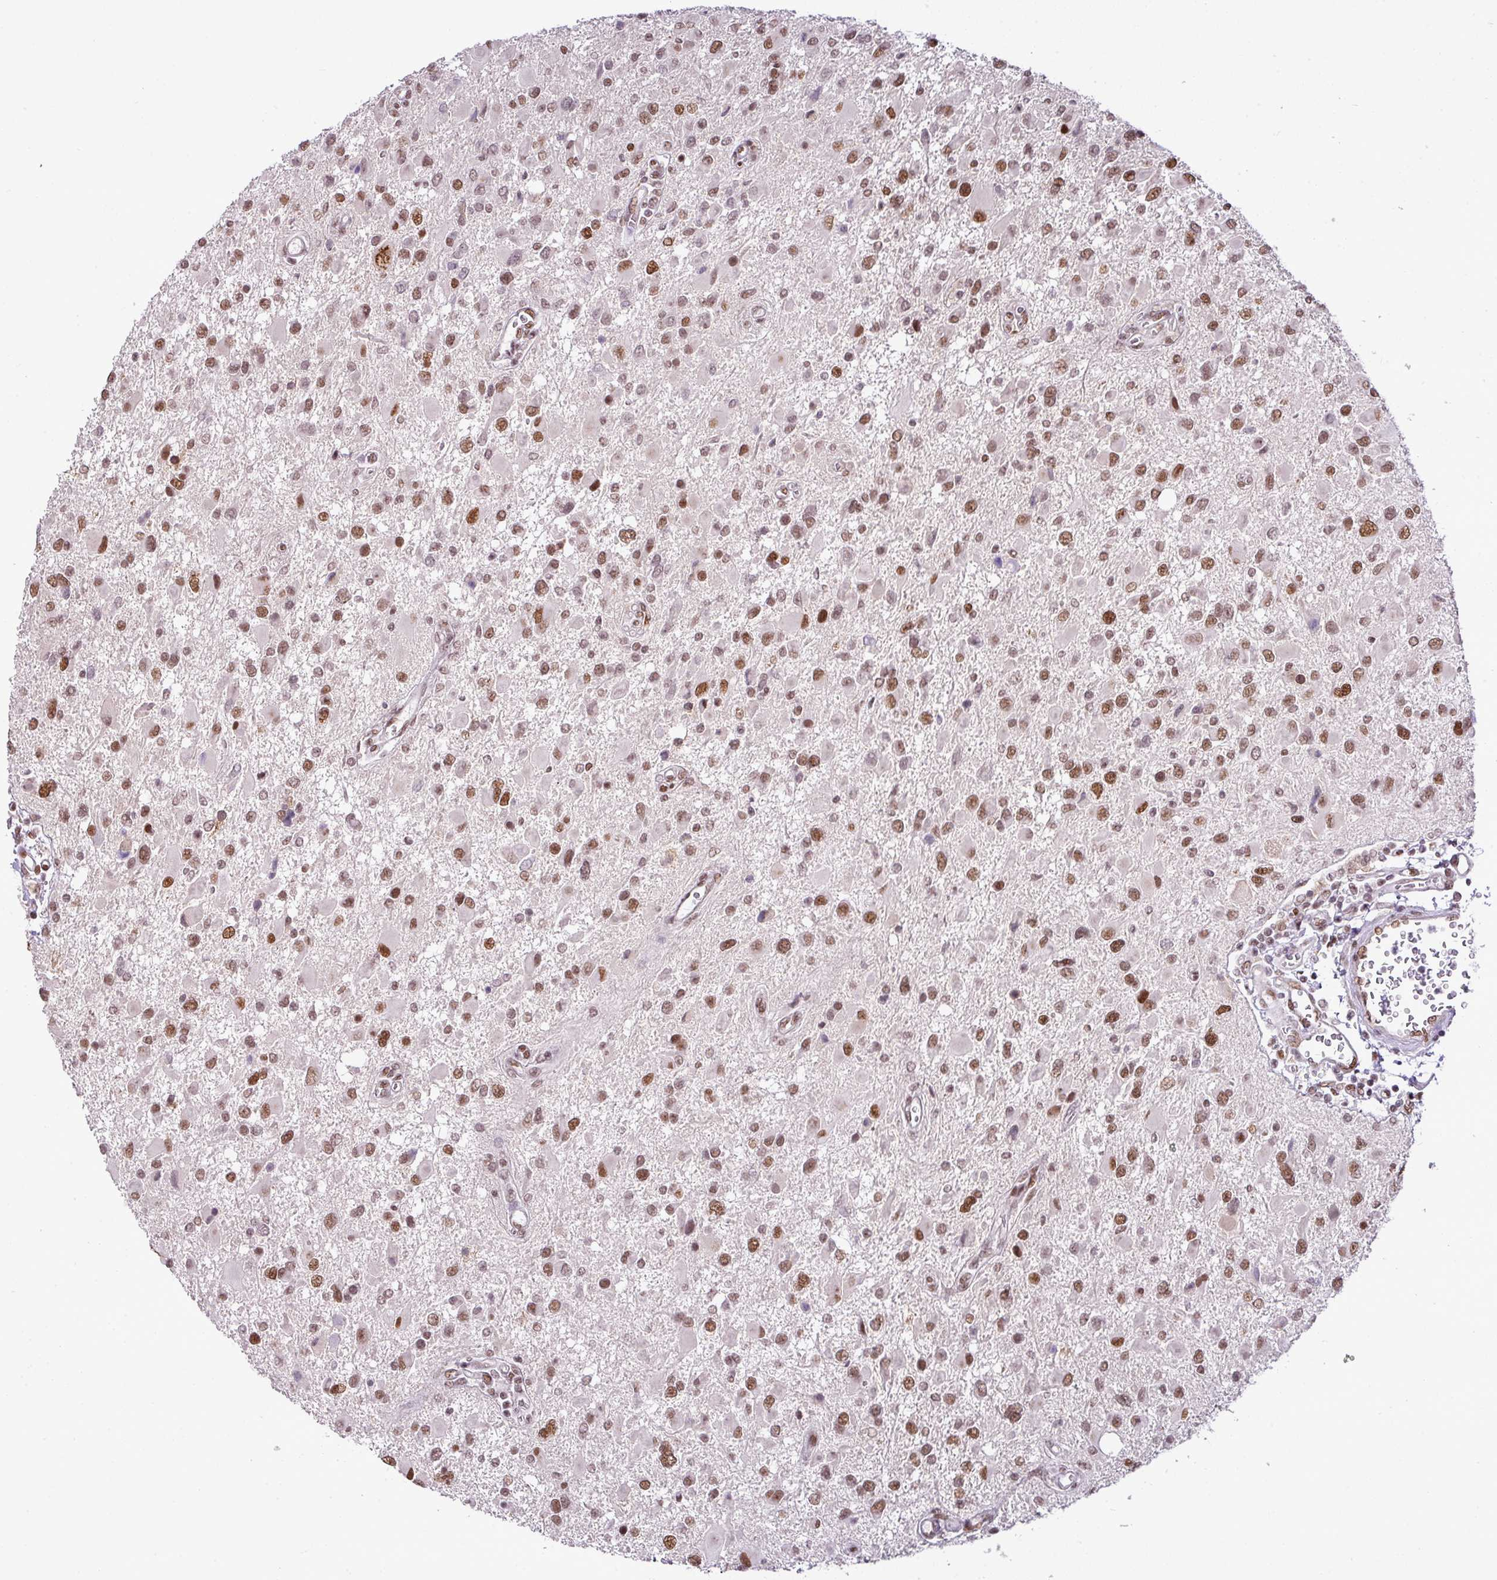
{"staining": {"intensity": "moderate", "quantity": ">75%", "location": "nuclear"}, "tissue": "glioma", "cell_type": "Tumor cells", "image_type": "cancer", "snomed": [{"axis": "morphology", "description": "Glioma, malignant, High grade"}, {"axis": "topography", "description": "Brain"}], "caption": "DAB immunohistochemical staining of human malignant glioma (high-grade) demonstrates moderate nuclear protein expression in approximately >75% of tumor cells. (DAB = brown stain, brightfield microscopy at high magnification).", "gene": "PGAP4", "patient": {"sex": "male", "age": 53}}